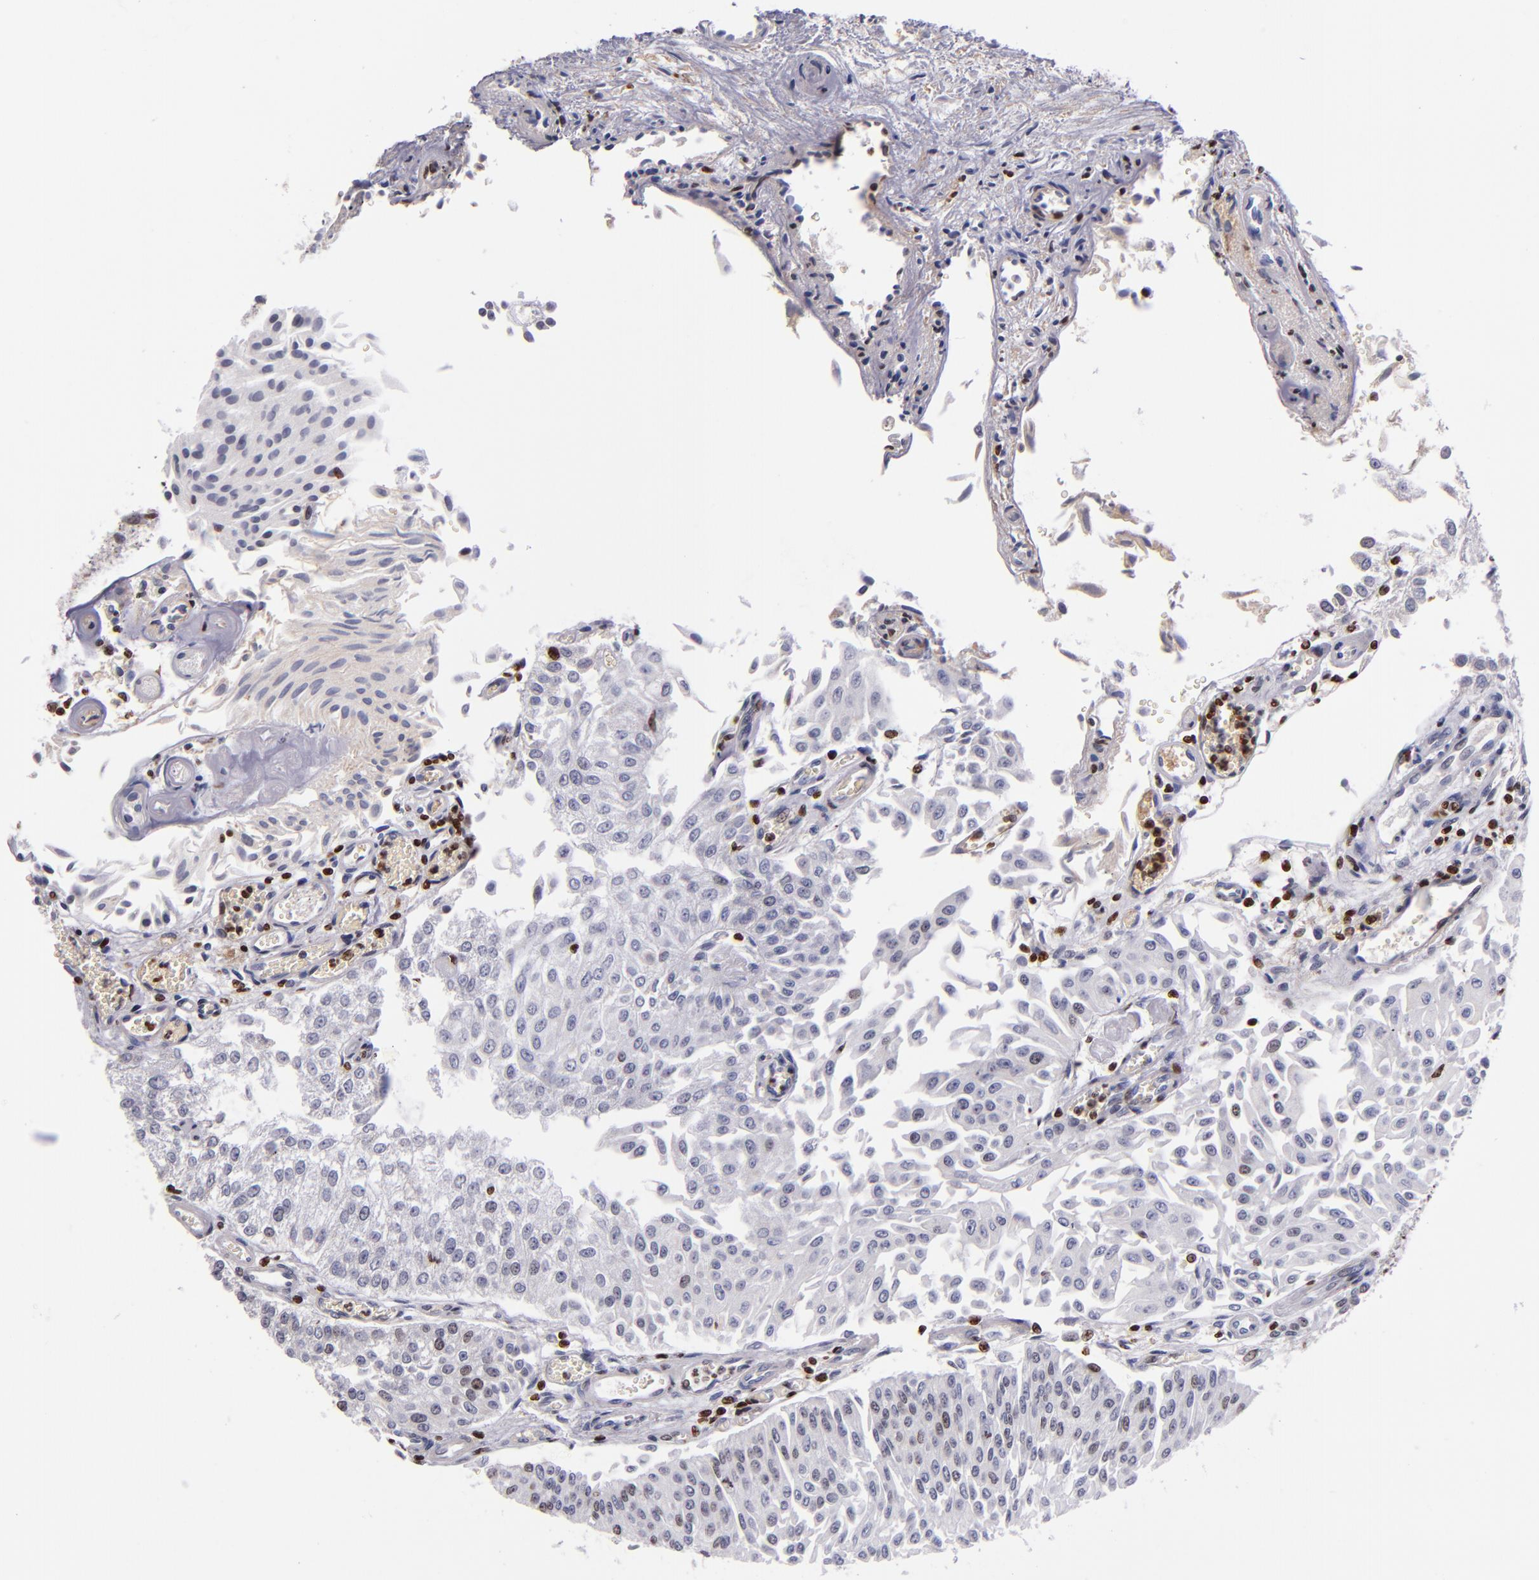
{"staining": {"intensity": "weak", "quantity": "<25%", "location": "nuclear"}, "tissue": "urothelial cancer", "cell_type": "Tumor cells", "image_type": "cancer", "snomed": [{"axis": "morphology", "description": "Urothelial carcinoma, Low grade"}, {"axis": "topography", "description": "Urinary bladder"}], "caption": "IHC histopathology image of neoplastic tissue: urothelial cancer stained with DAB exhibits no significant protein positivity in tumor cells. (Stains: DAB (3,3'-diaminobenzidine) immunohistochemistry (IHC) with hematoxylin counter stain, Microscopy: brightfield microscopy at high magnification).", "gene": "CDKL5", "patient": {"sex": "male", "age": 86}}